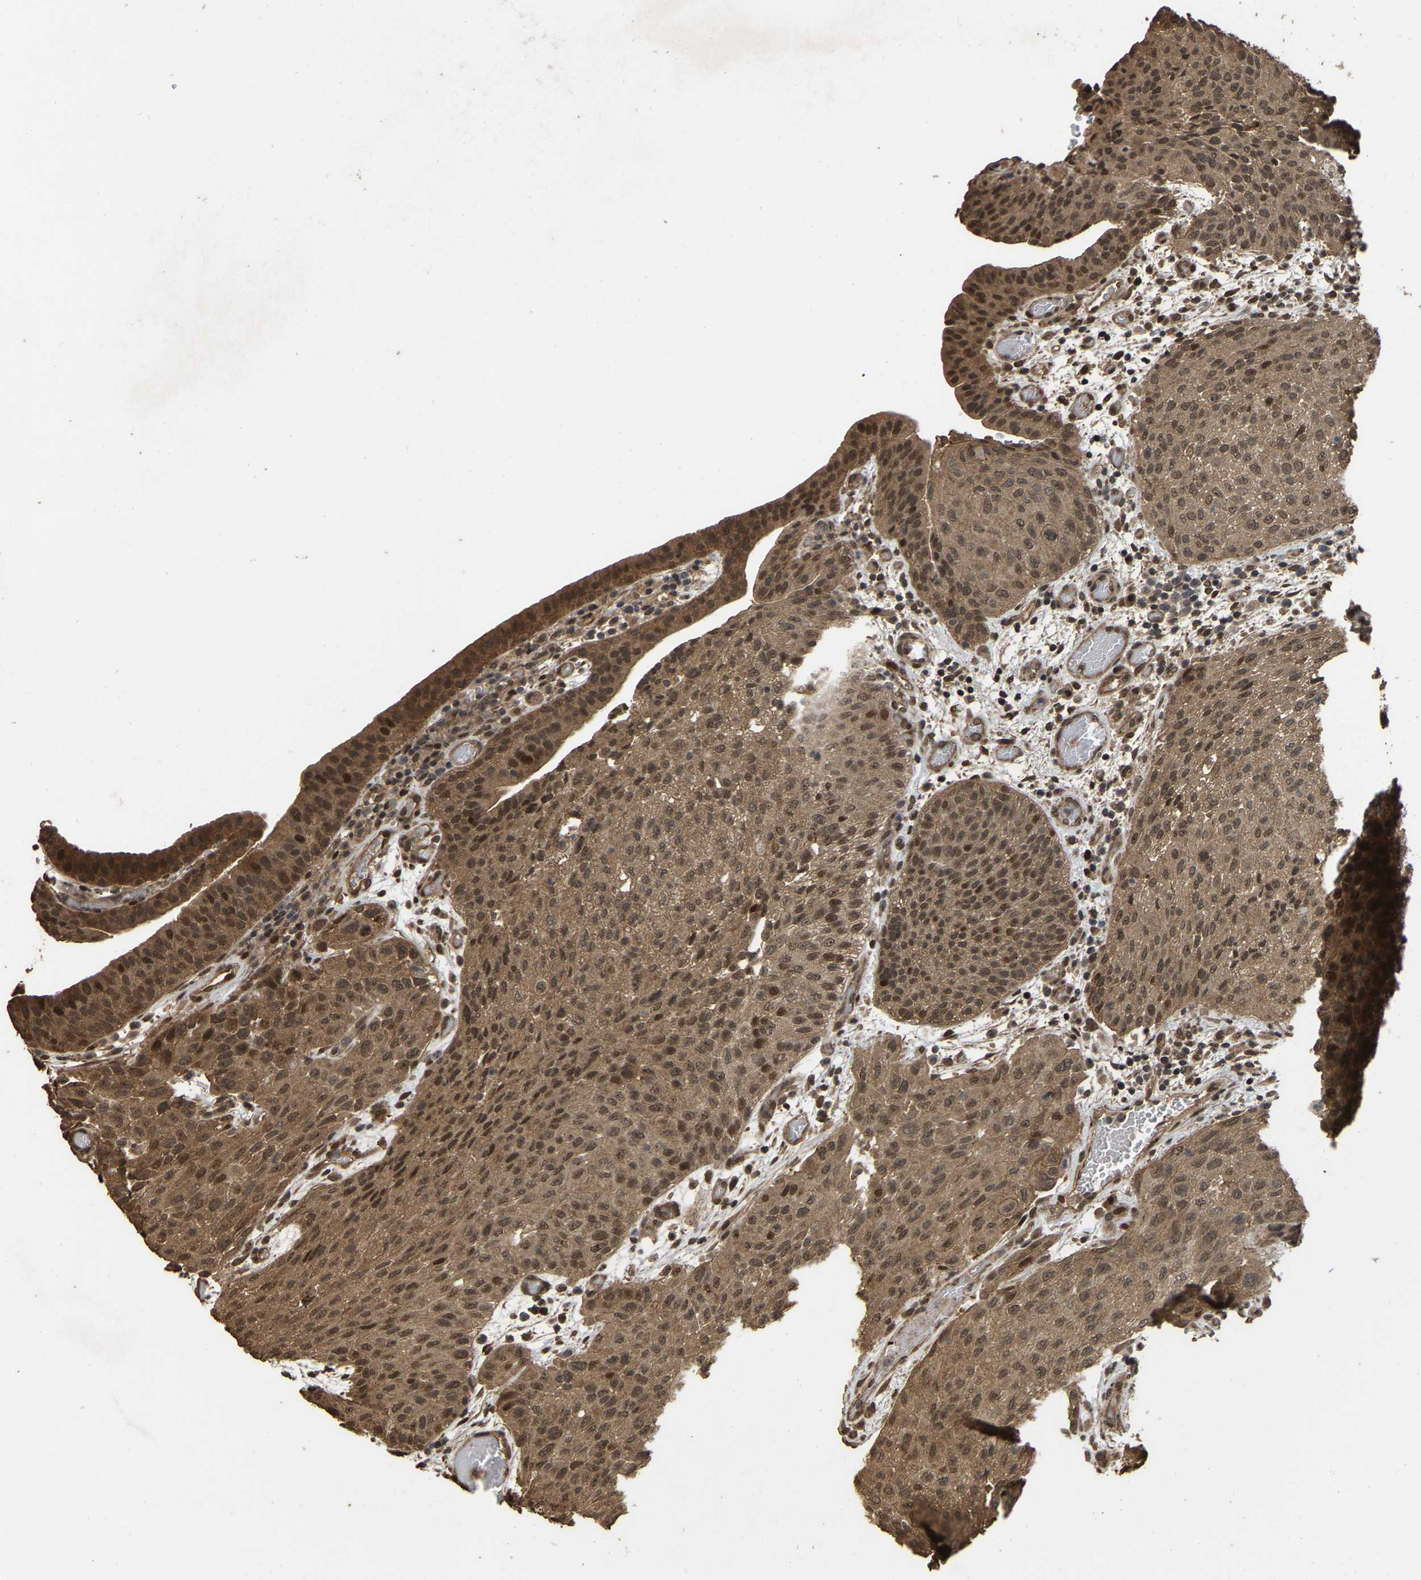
{"staining": {"intensity": "moderate", "quantity": ">75%", "location": "cytoplasmic/membranous,nuclear"}, "tissue": "urothelial cancer", "cell_type": "Tumor cells", "image_type": "cancer", "snomed": [{"axis": "morphology", "description": "Urothelial carcinoma, Low grade"}, {"axis": "morphology", "description": "Urothelial carcinoma, High grade"}, {"axis": "topography", "description": "Urinary bladder"}], "caption": "A brown stain highlights moderate cytoplasmic/membranous and nuclear staining of a protein in human urothelial carcinoma (low-grade) tumor cells. Nuclei are stained in blue.", "gene": "ARHGAP23", "patient": {"sex": "male", "age": 35}}